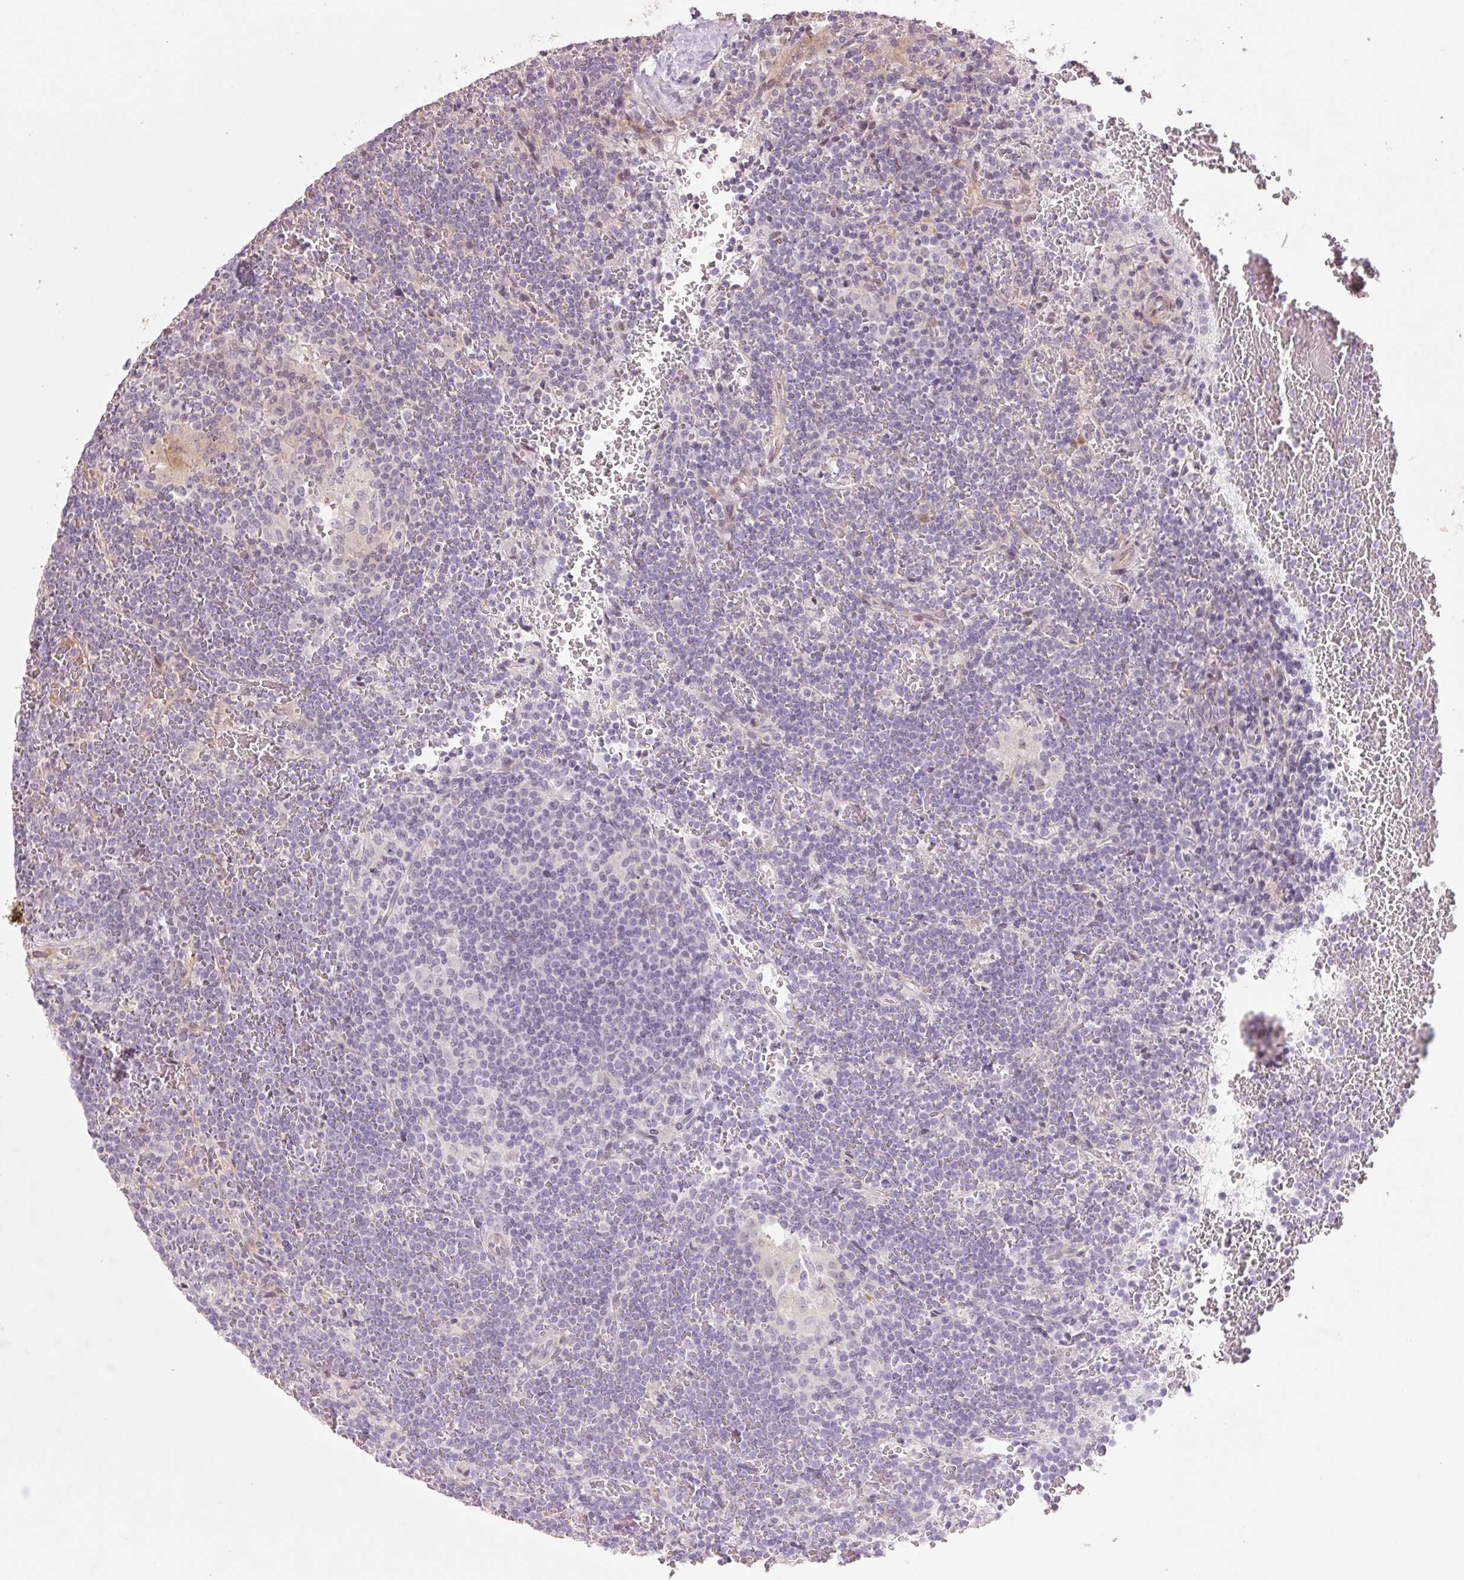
{"staining": {"intensity": "negative", "quantity": "none", "location": "none"}, "tissue": "lymphoma", "cell_type": "Tumor cells", "image_type": "cancer", "snomed": [{"axis": "morphology", "description": "Malignant lymphoma, non-Hodgkin's type, Low grade"}, {"axis": "topography", "description": "Spleen"}], "caption": "An immunohistochemistry histopathology image of lymphoma is shown. There is no staining in tumor cells of lymphoma. The staining is performed using DAB brown chromogen with nuclei counter-stained in using hematoxylin.", "gene": "ZNF552", "patient": {"sex": "female", "age": 19}}